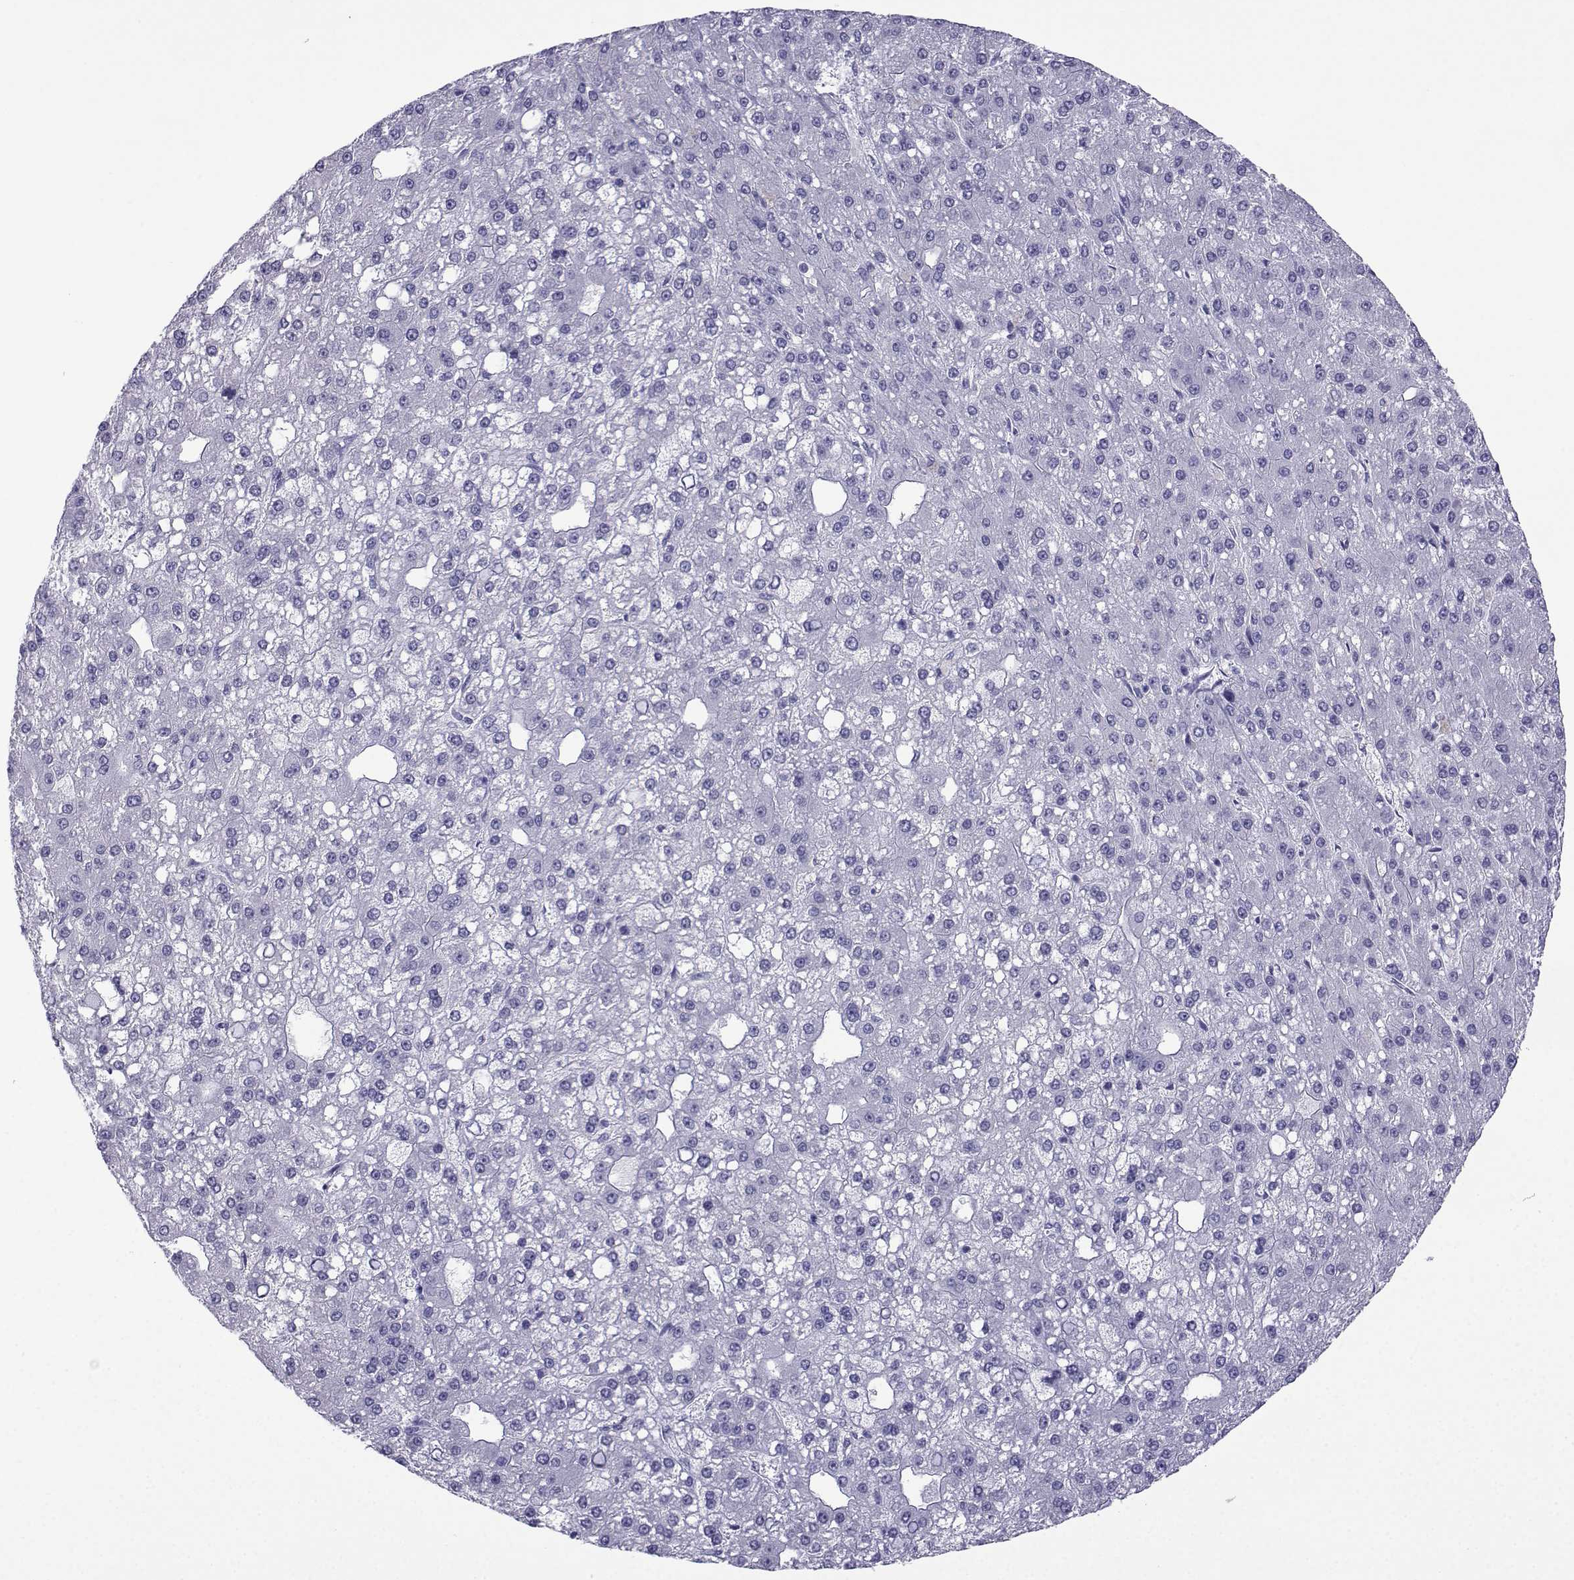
{"staining": {"intensity": "negative", "quantity": "none", "location": "none"}, "tissue": "liver cancer", "cell_type": "Tumor cells", "image_type": "cancer", "snomed": [{"axis": "morphology", "description": "Carcinoma, Hepatocellular, NOS"}, {"axis": "topography", "description": "Liver"}], "caption": "An IHC photomicrograph of liver cancer is shown. There is no staining in tumor cells of liver cancer.", "gene": "TRIM46", "patient": {"sex": "male", "age": 67}}